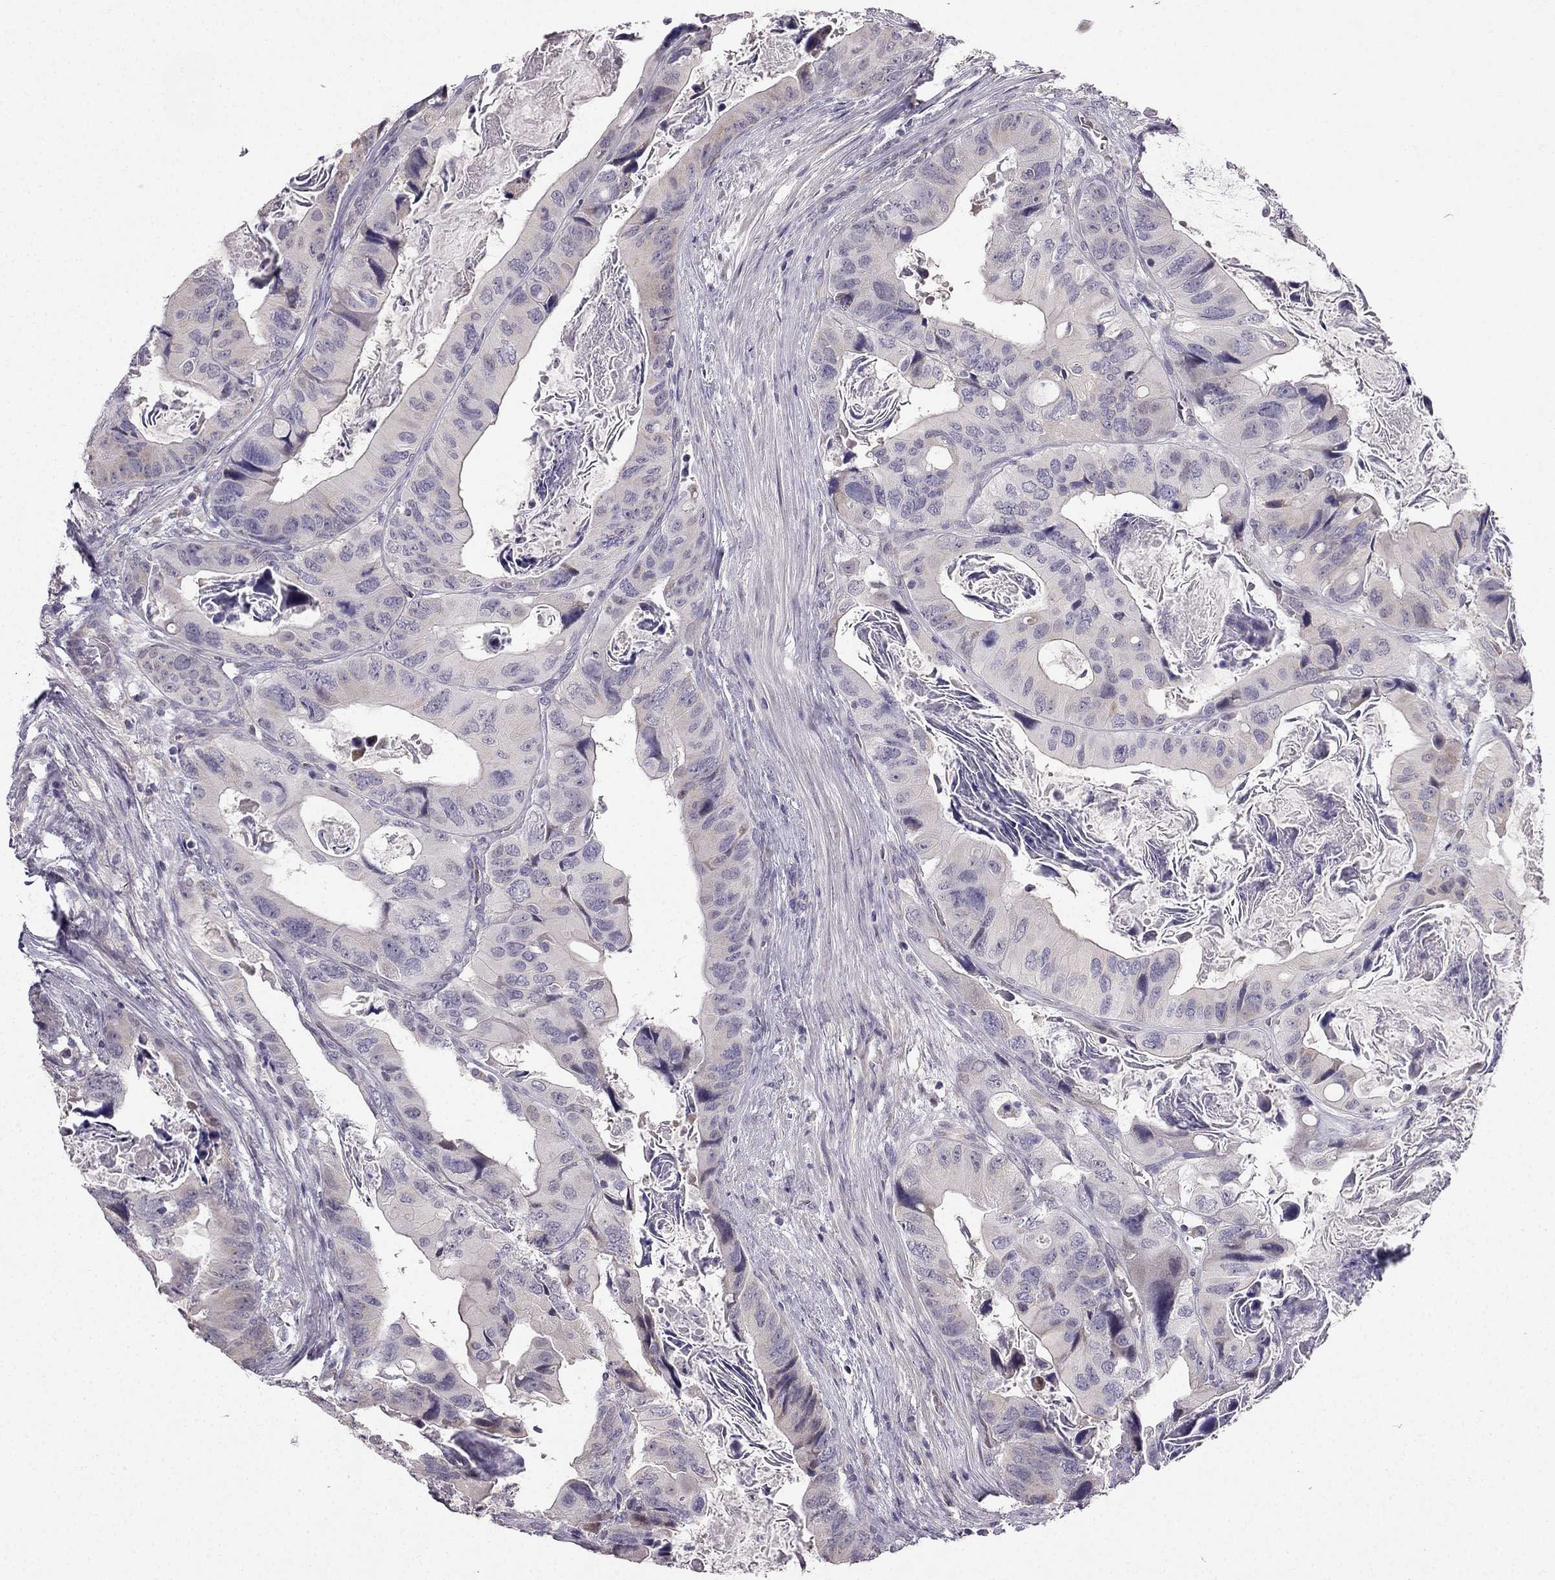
{"staining": {"intensity": "negative", "quantity": "none", "location": "none"}, "tissue": "colorectal cancer", "cell_type": "Tumor cells", "image_type": "cancer", "snomed": [{"axis": "morphology", "description": "Adenocarcinoma, NOS"}, {"axis": "topography", "description": "Rectum"}], "caption": "DAB (3,3'-diaminobenzidine) immunohistochemical staining of human adenocarcinoma (colorectal) exhibits no significant positivity in tumor cells.", "gene": "TSPYL5", "patient": {"sex": "male", "age": 64}}